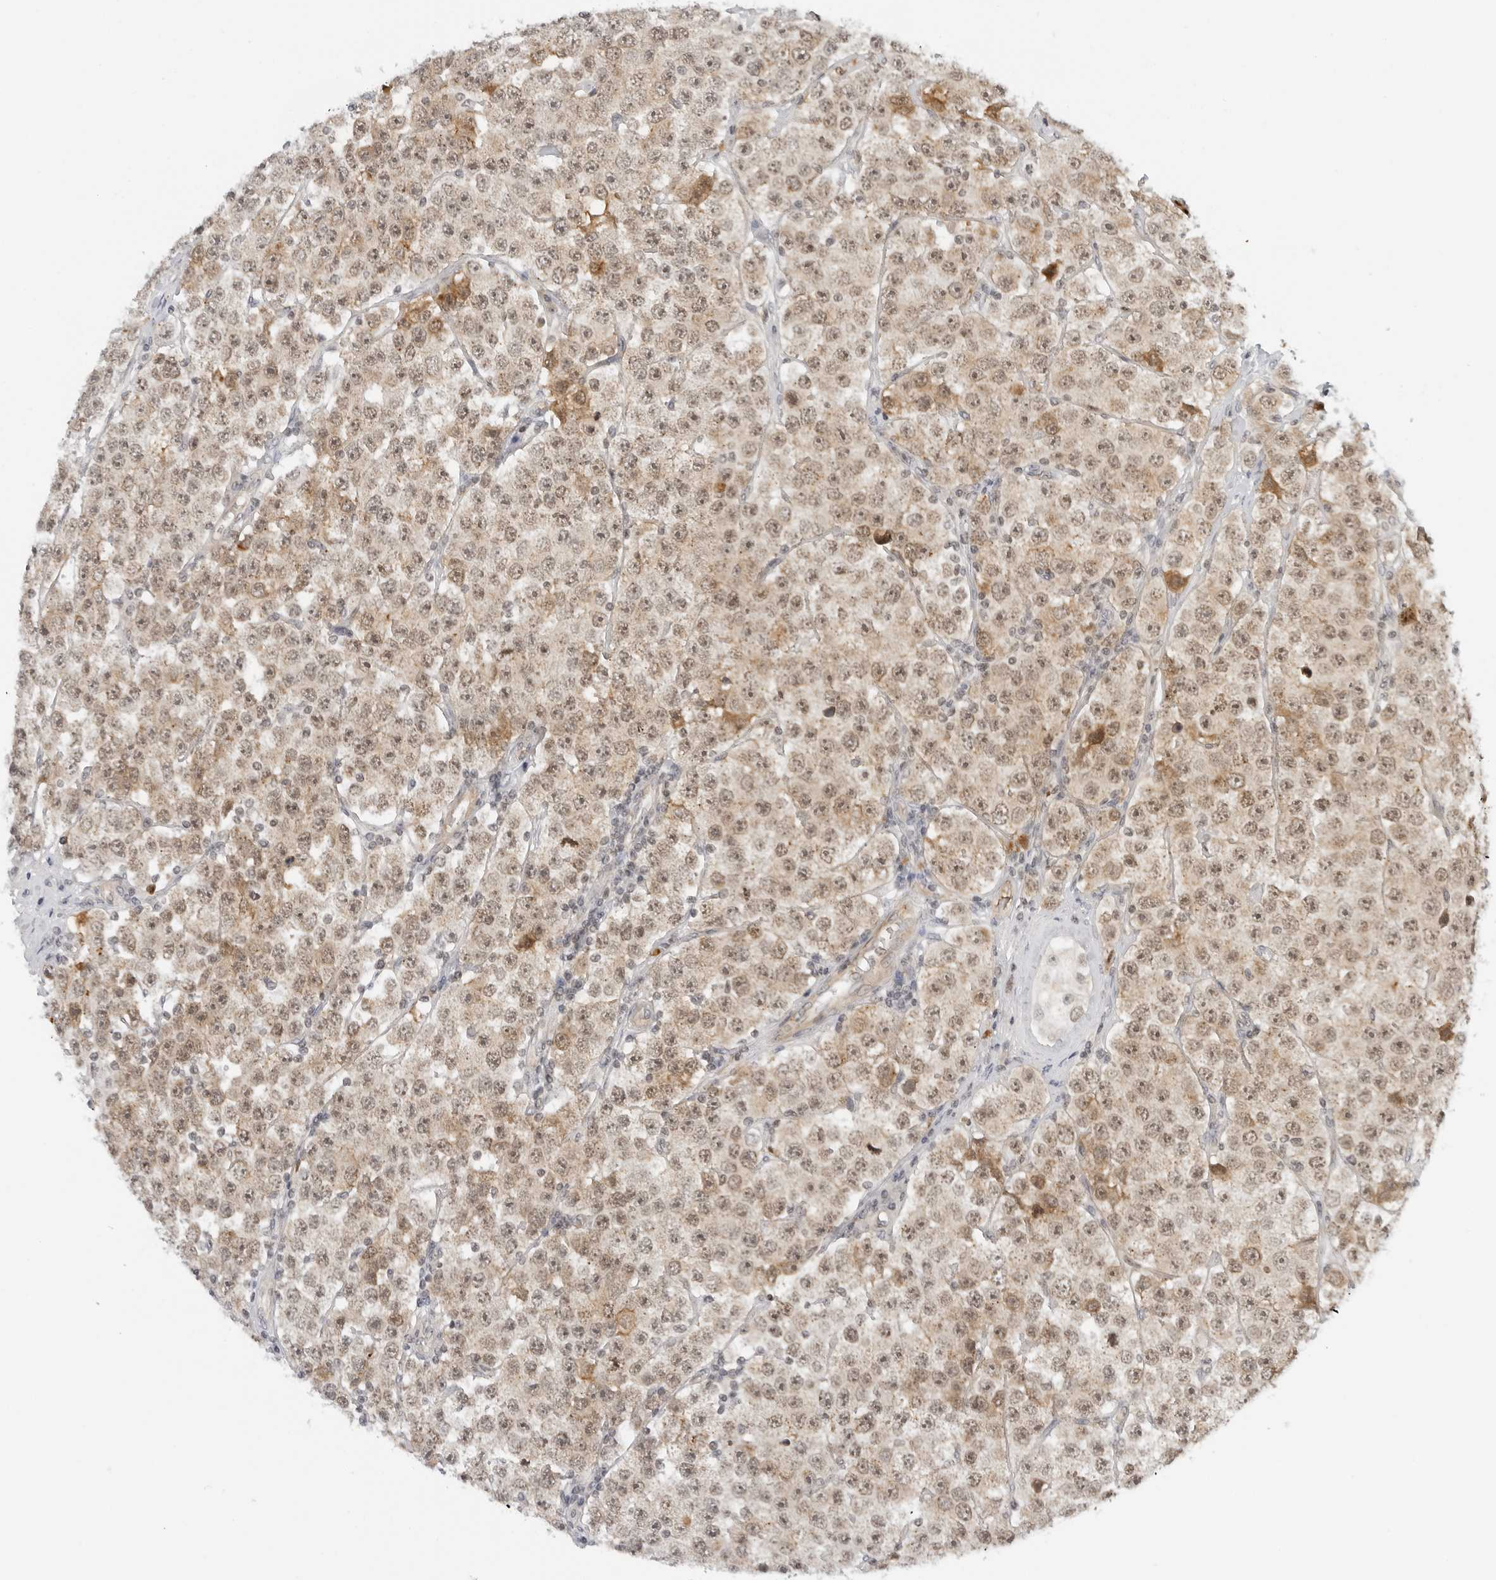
{"staining": {"intensity": "weak", "quantity": ">75%", "location": "cytoplasmic/membranous,nuclear"}, "tissue": "testis cancer", "cell_type": "Tumor cells", "image_type": "cancer", "snomed": [{"axis": "morphology", "description": "Seminoma, NOS"}, {"axis": "topography", "description": "Testis"}], "caption": "Weak cytoplasmic/membranous and nuclear positivity for a protein is identified in approximately >75% of tumor cells of testis cancer using immunohistochemistry.", "gene": "SUGCT", "patient": {"sex": "male", "age": 28}}